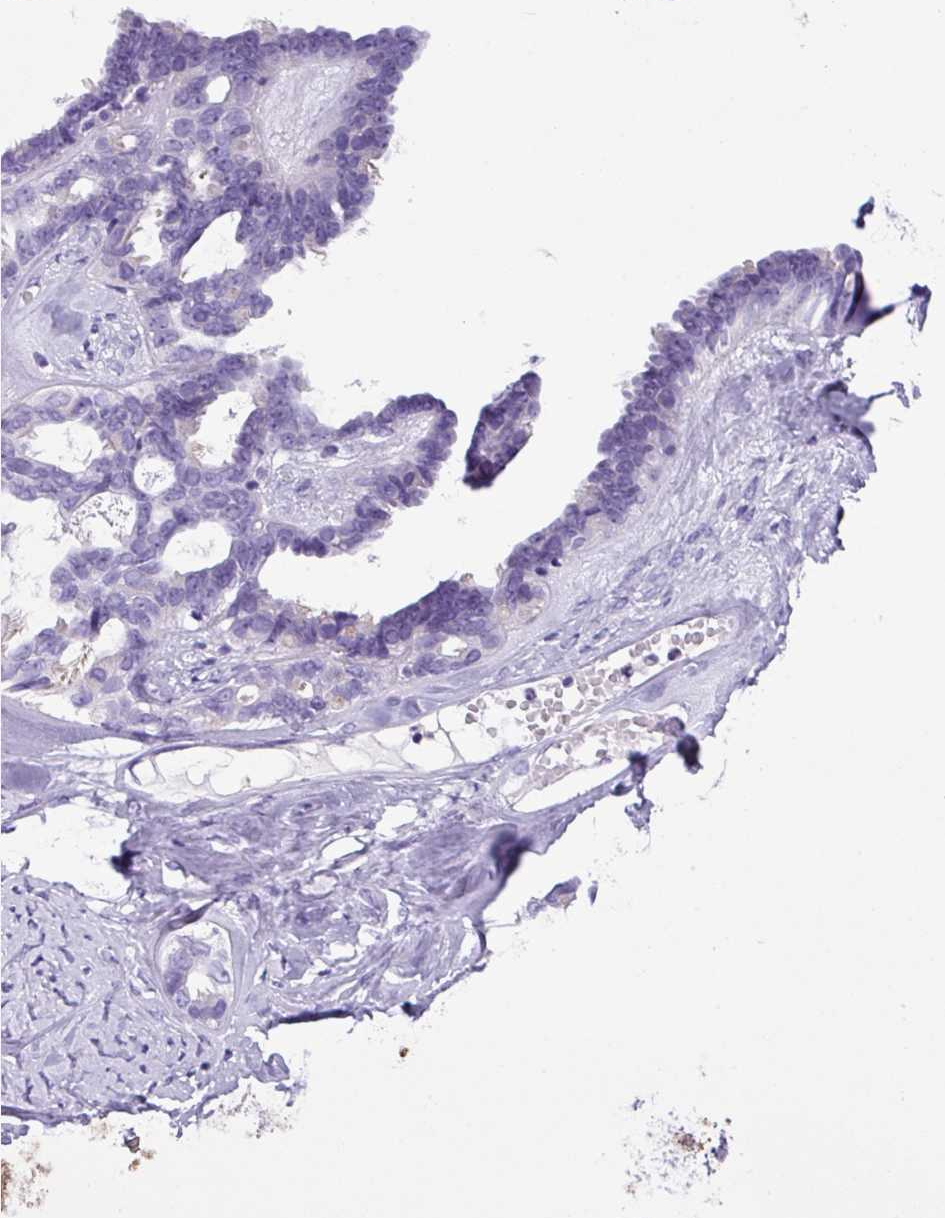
{"staining": {"intensity": "negative", "quantity": "none", "location": "none"}, "tissue": "ovarian cancer", "cell_type": "Tumor cells", "image_type": "cancer", "snomed": [{"axis": "morphology", "description": "Cystadenocarcinoma, serous, NOS"}, {"axis": "topography", "description": "Ovary"}], "caption": "Micrograph shows no protein staining in tumor cells of ovarian serous cystadenocarcinoma tissue. (DAB immunohistochemistry, high magnification).", "gene": "CYSTM1", "patient": {"sex": "female", "age": 69}}